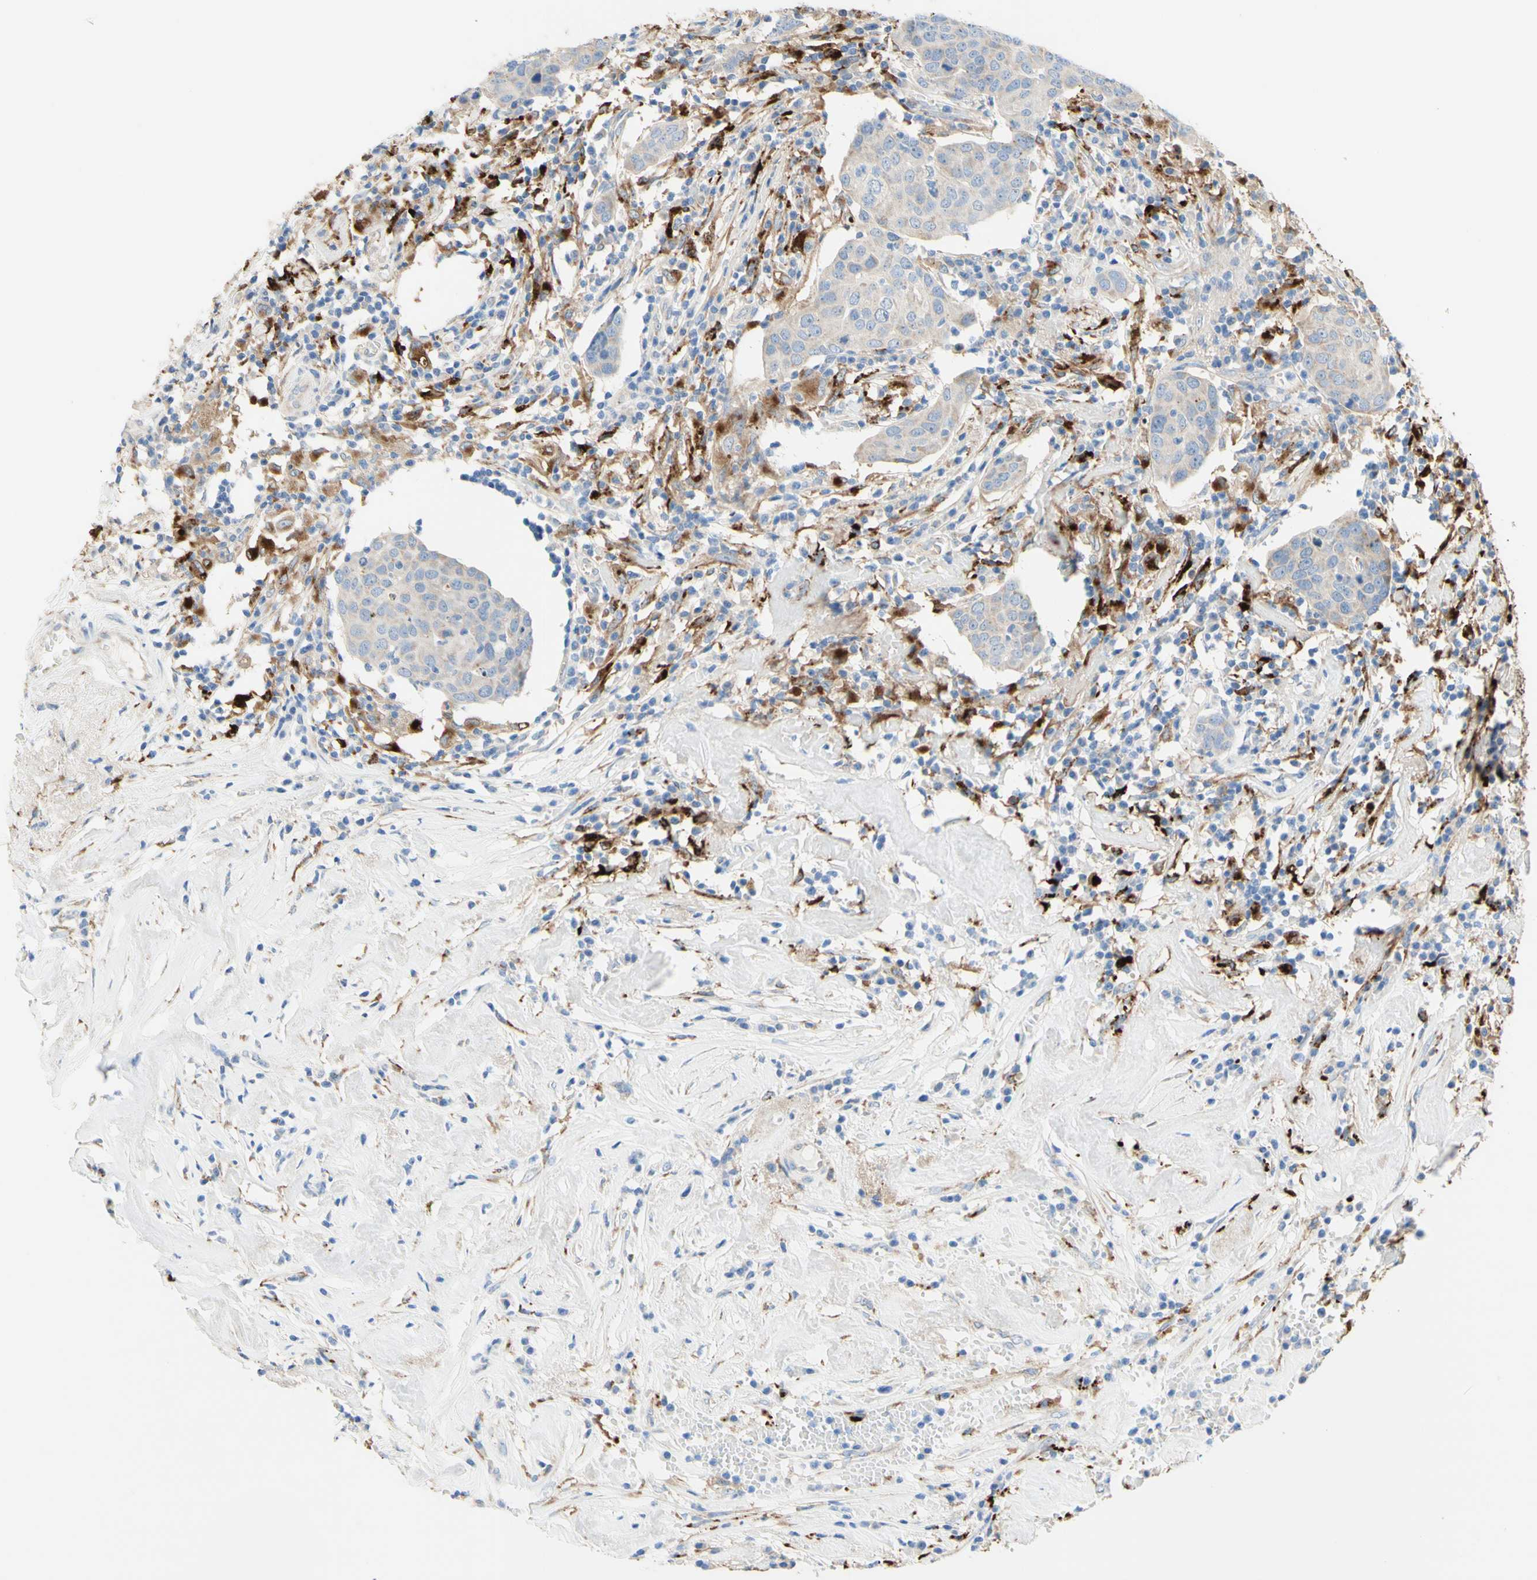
{"staining": {"intensity": "negative", "quantity": "none", "location": "none"}, "tissue": "head and neck cancer", "cell_type": "Tumor cells", "image_type": "cancer", "snomed": [{"axis": "morphology", "description": "Adenocarcinoma, NOS"}, {"axis": "topography", "description": "Salivary gland"}, {"axis": "topography", "description": "Head-Neck"}], "caption": "Immunohistochemical staining of human head and neck cancer exhibits no significant positivity in tumor cells.", "gene": "URB2", "patient": {"sex": "female", "age": 65}}